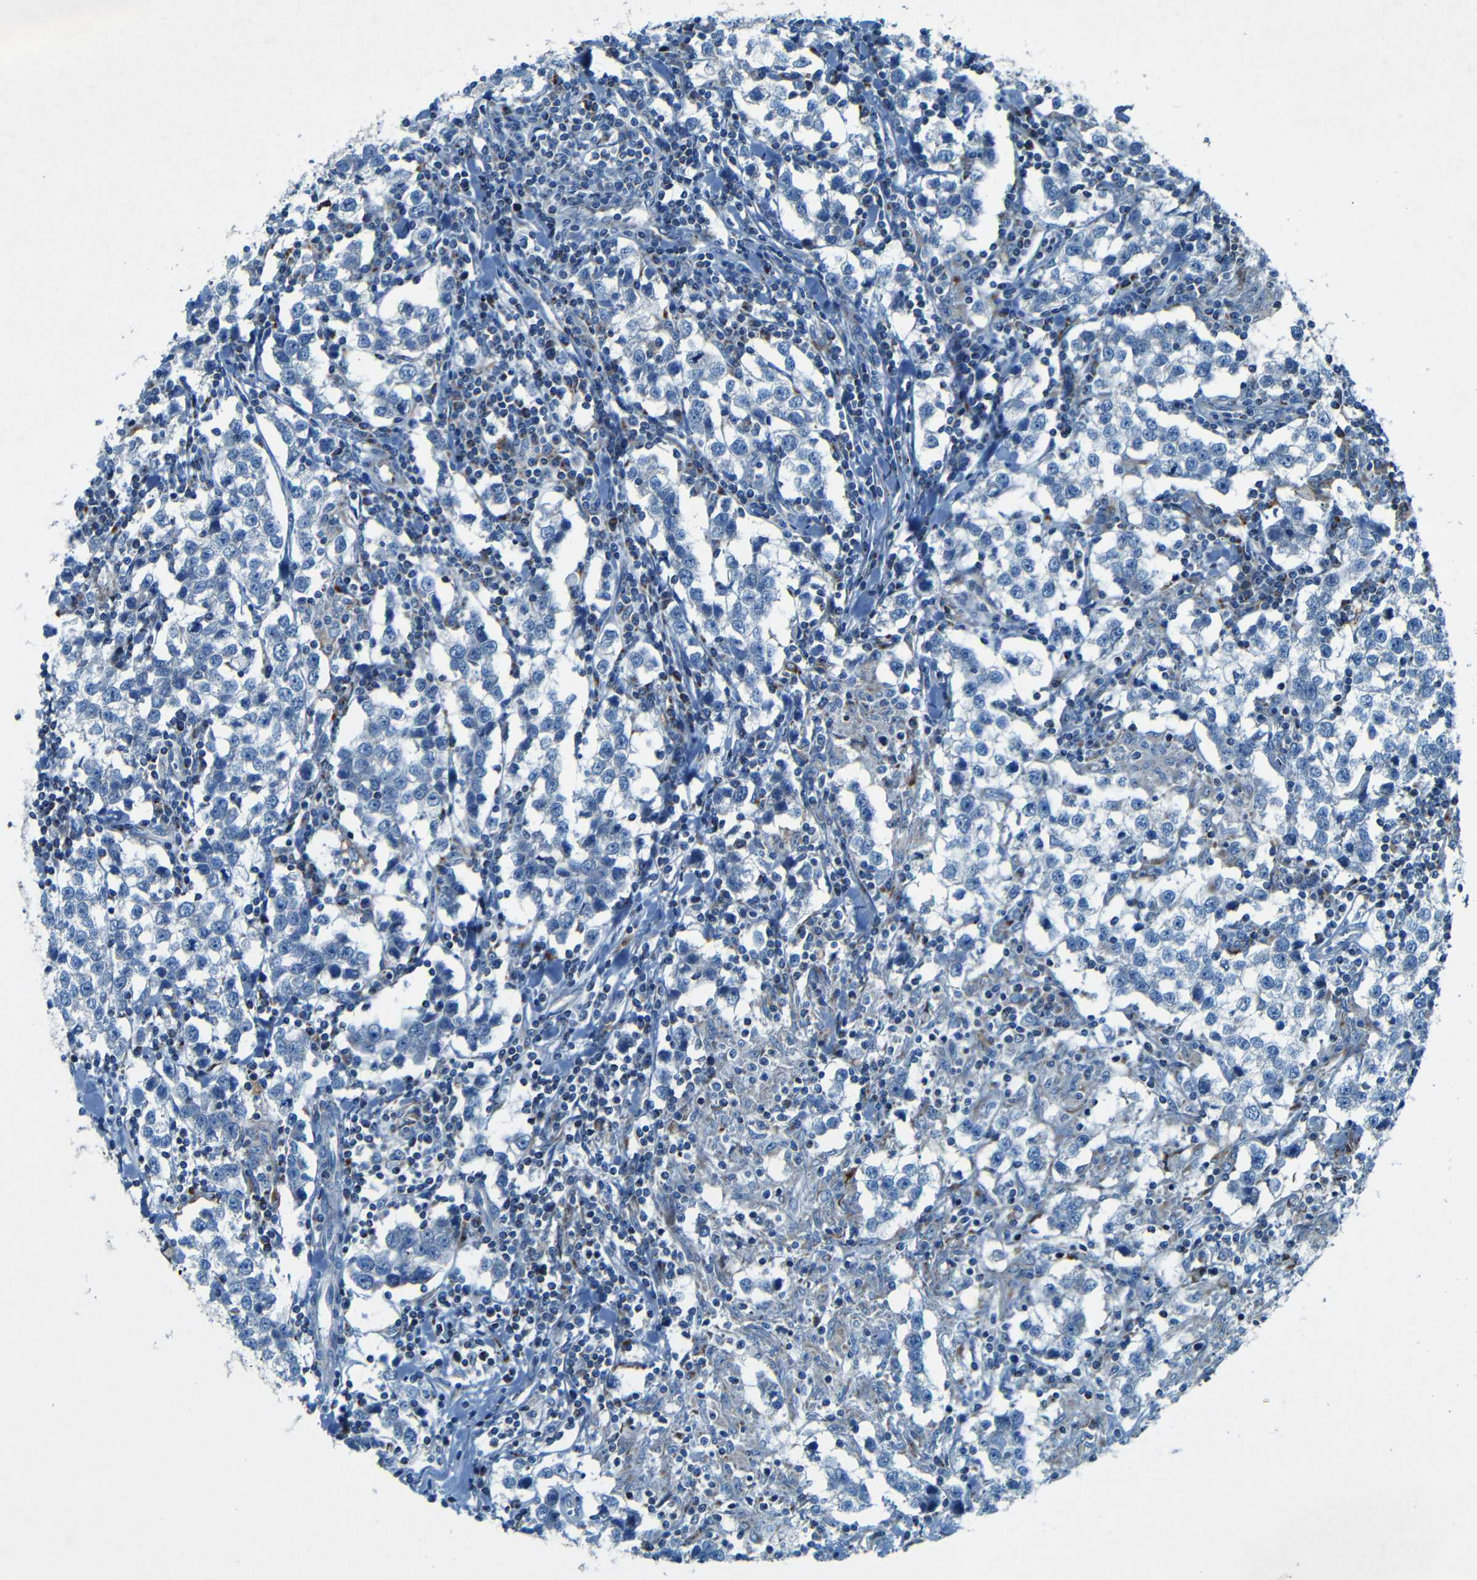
{"staining": {"intensity": "negative", "quantity": "none", "location": "none"}, "tissue": "testis cancer", "cell_type": "Tumor cells", "image_type": "cancer", "snomed": [{"axis": "morphology", "description": "Seminoma, NOS"}, {"axis": "morphology", "description": "Carcinoma, Embryonal, NOS"}, {"axis": "topography", "description": "Testis"}], "caption": "Immunohistochemistry (IHC) image of neoplastic tissue: human testis cancer stained with DAB (3,3'-diaminobenzidine) demonstrates no significant protein positivity in tumor cells.", "gene": "WSCD2", "patient": {"sex": "male", "age": 36}}